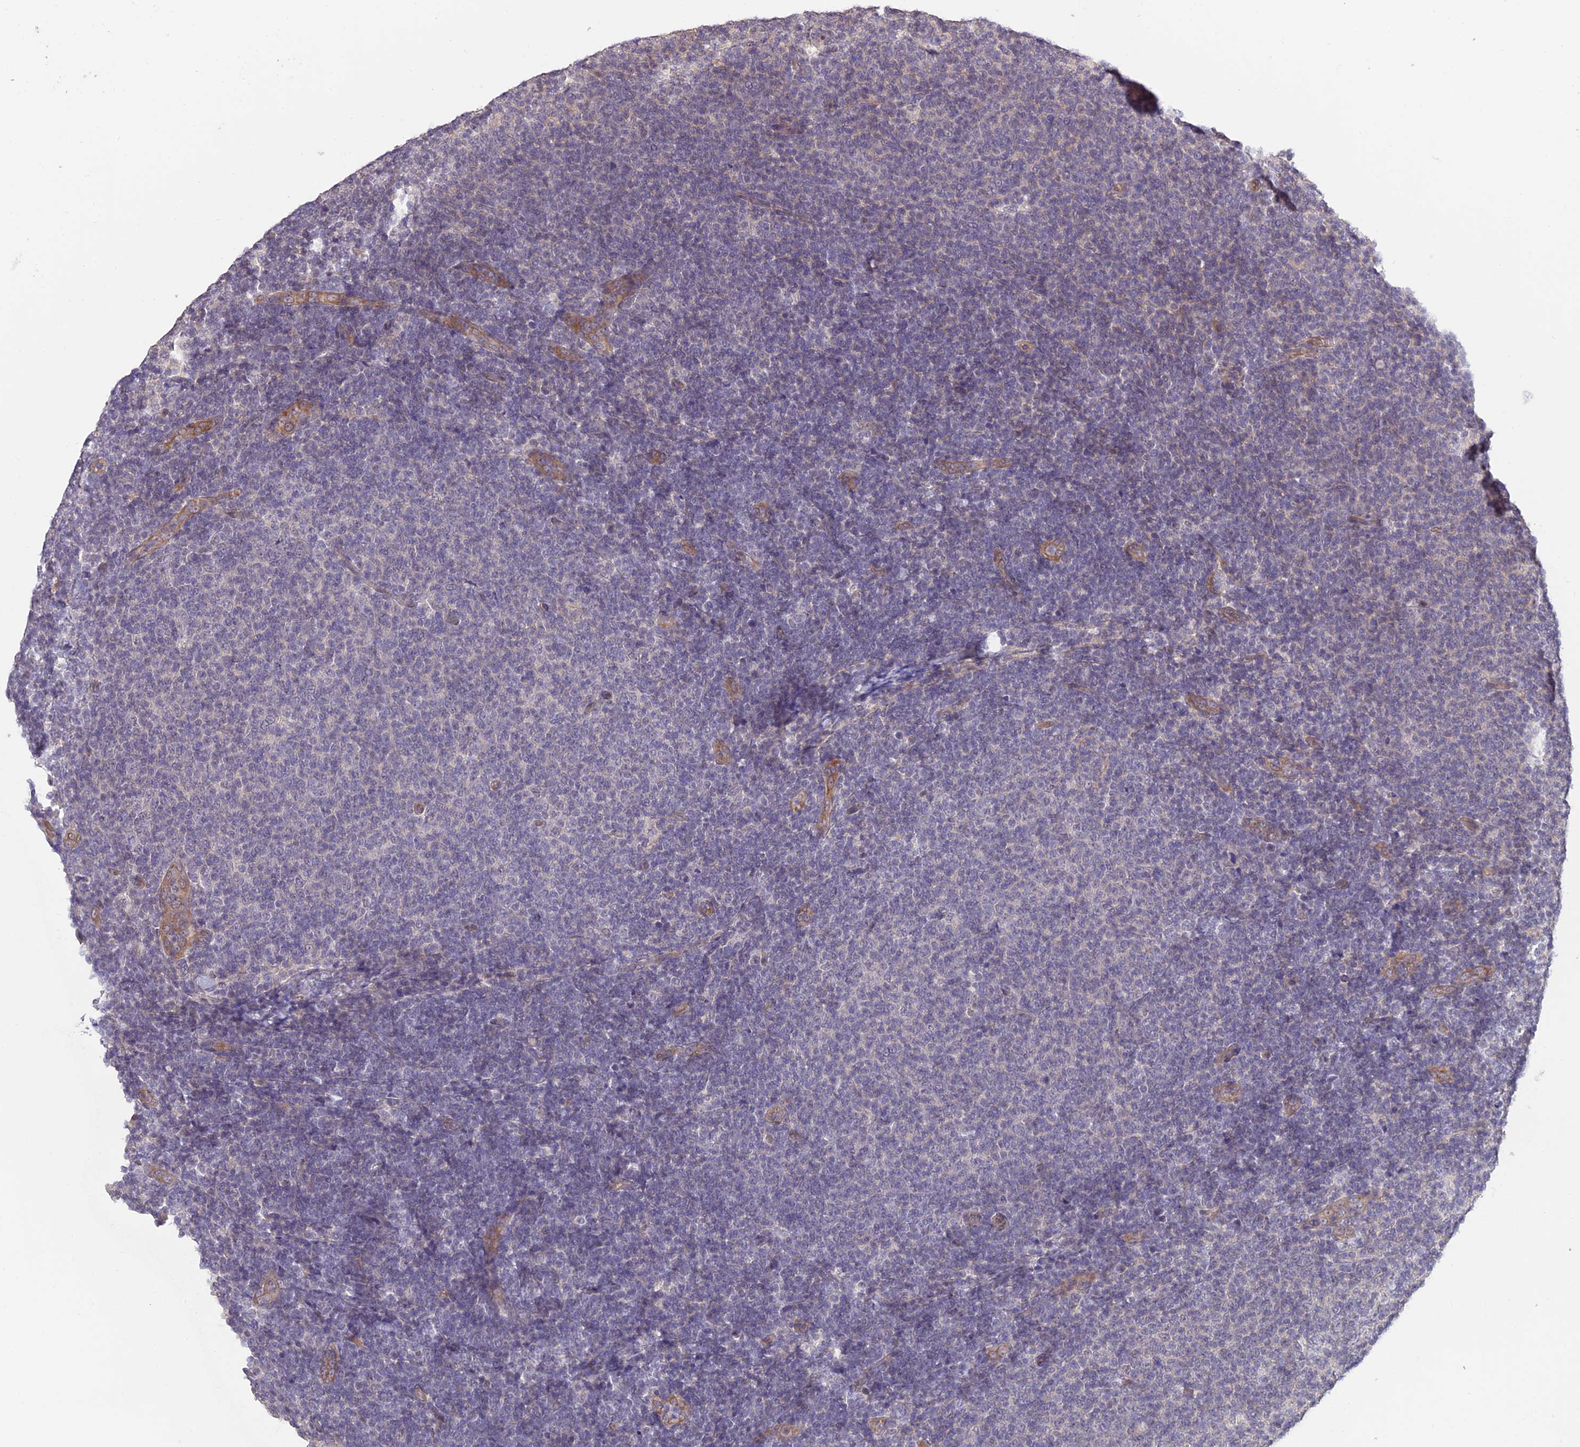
{"staining": {"intensity": "negative", "quantity": "none", "location": "none"}, "tissue": "lymphoma", "cell_type": "Tumor cells", "image_type": "cancer", "snomed": [{"axis": "morphology", "description": "Malignant lymphoma, non-Hodgkin's type, Low grade"}, {"axis": "topography", "description": "Lymph node"}], "caption": "DAB immunohistochemical staining of lymphoma displays no significant expression in tumor cells. Brightfield microscopy of IHC stained with DAB (3,3'-diaminobenzidine) (brown) and hematoxylin (blue), captured at high magnification.", "gene": "PAGR1", "patient": {"sex": "male", "age": 66}}